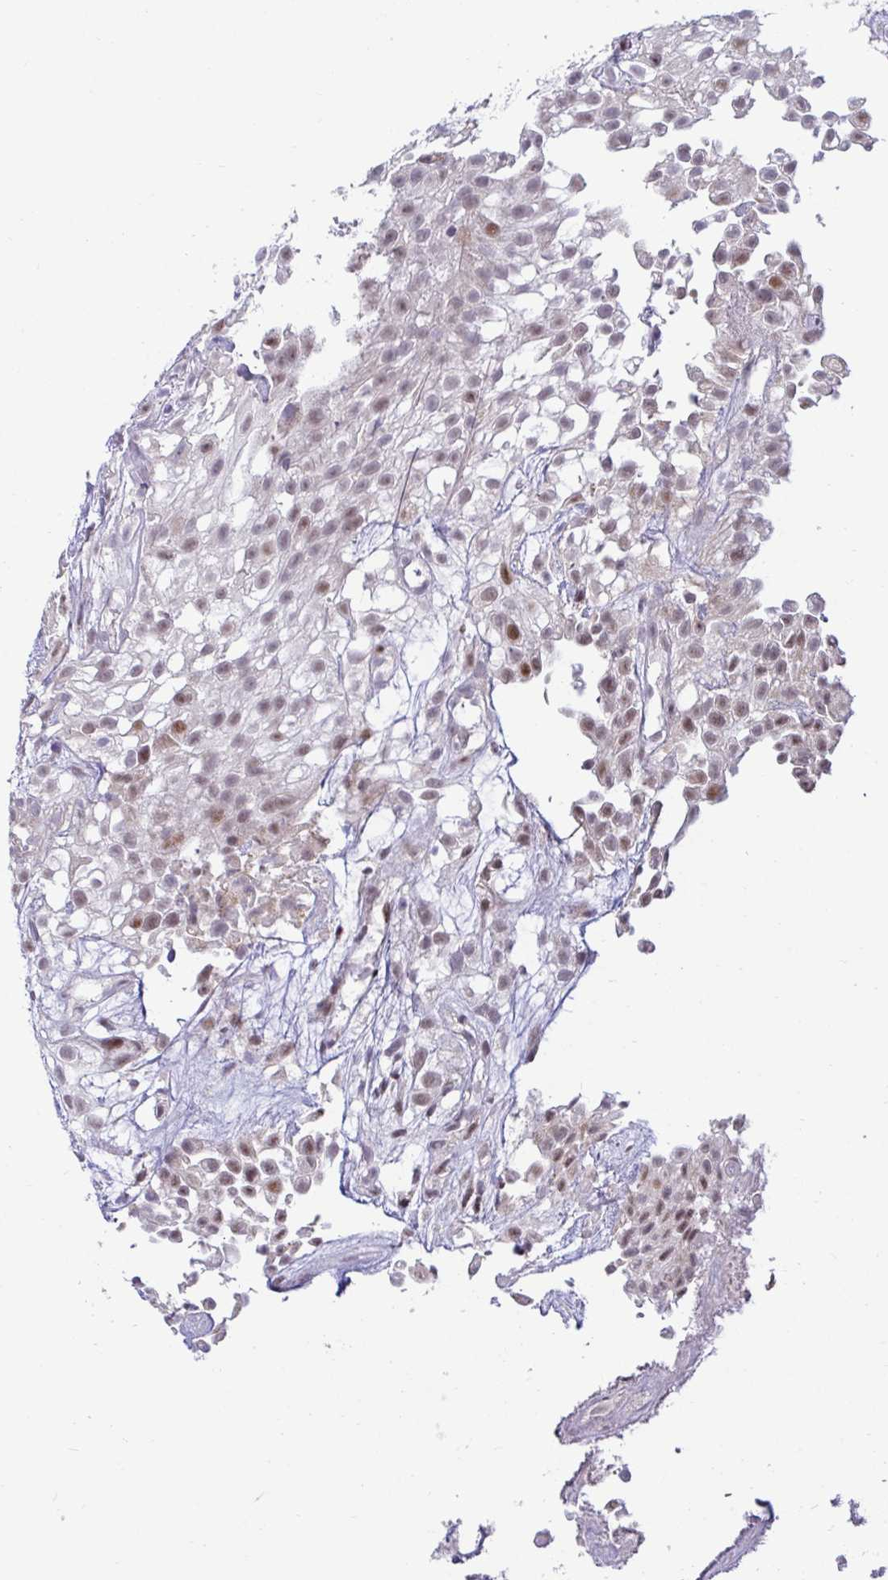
{"staining": {"intensity": "moderate", "quantity": "<25%", "location": "nuclear"}, "tissue": "urothelial cancer", "cell_type": "Tumor cells", "image_type": "cancer", "snomed": [{"axis": "morphology", "description": "Urothelial carcinoma, High grade"}, {"axis": "topography", "description": "Urinary bladder"}], "caption": "Immunohistochemical staining of urothelial cancer shows low levels of moderate nuclear protein positivity in about <25% of tumor cells. Nuclei are stained in blue.", "gene": "DZIP1", "patient": {"sex": "male", "age": 56}}